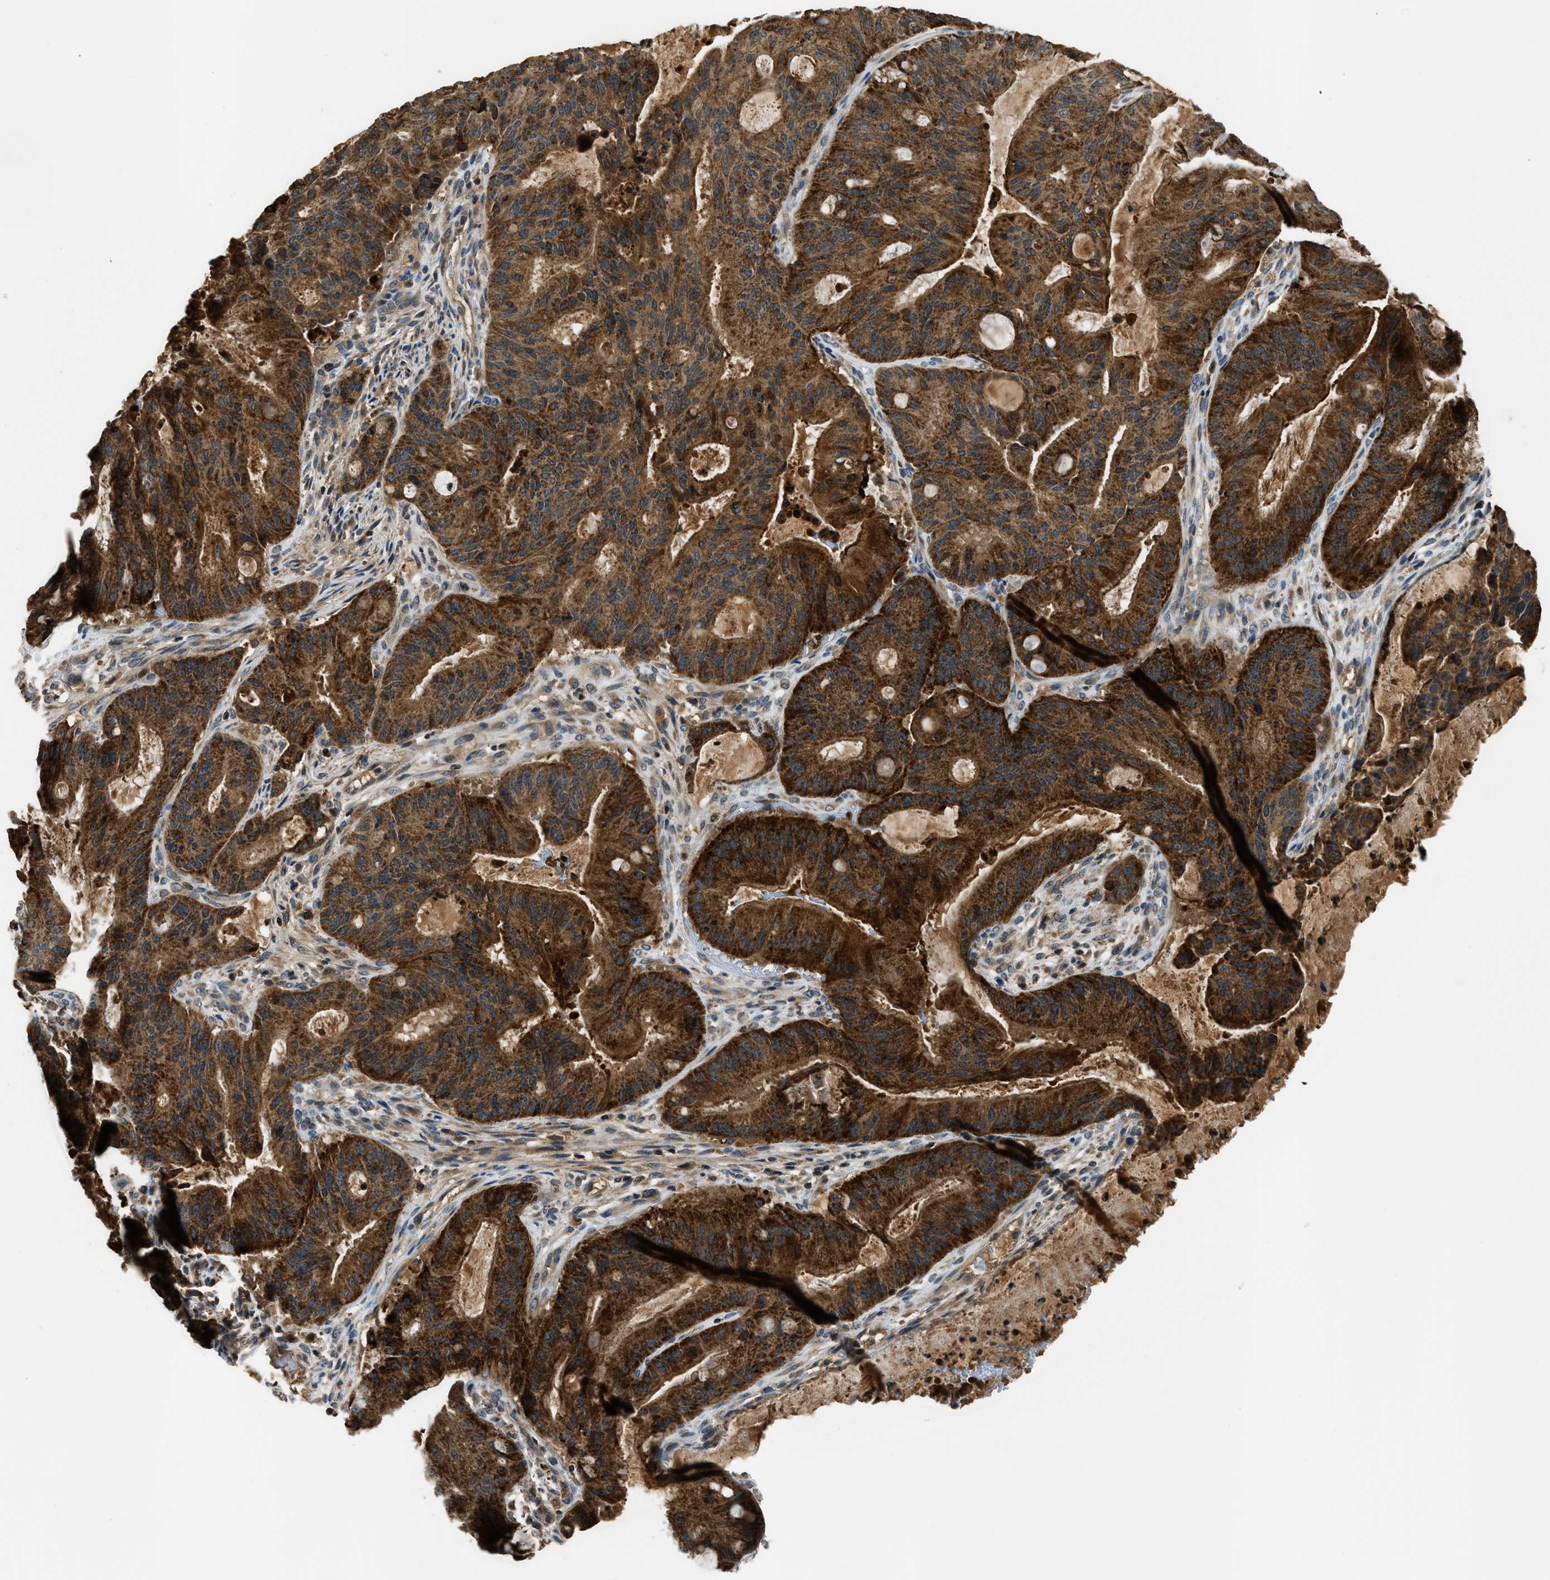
{"staining": {"intensity": "strong", "quantity": ">75%", "location": "cytoplasmic/membranous"}, "tissue": "liver cancer", "cell_type": "Tumor cells", "image_type": "cancer", "snomed": [{"axis": "morphology", "description": "Normal tissue, NOS"}, {"axis": "morphology", "description": "Cholangiocarcinoma"}, {"axis": "topography", "description": "Liver"}, {"axis": "topography", "description": "Peripheral nerve tissue"}], "caption": "An immunohistochemistry image of neoplastic tissue is shown. Protein staining in brown labels strong cytoplasmic/membranous positivity in liver cancer (cholangiocarcinoma) within tumor cells.", "gene": "PAFAH2", "patient": {"sex": "female", "age": 73}}